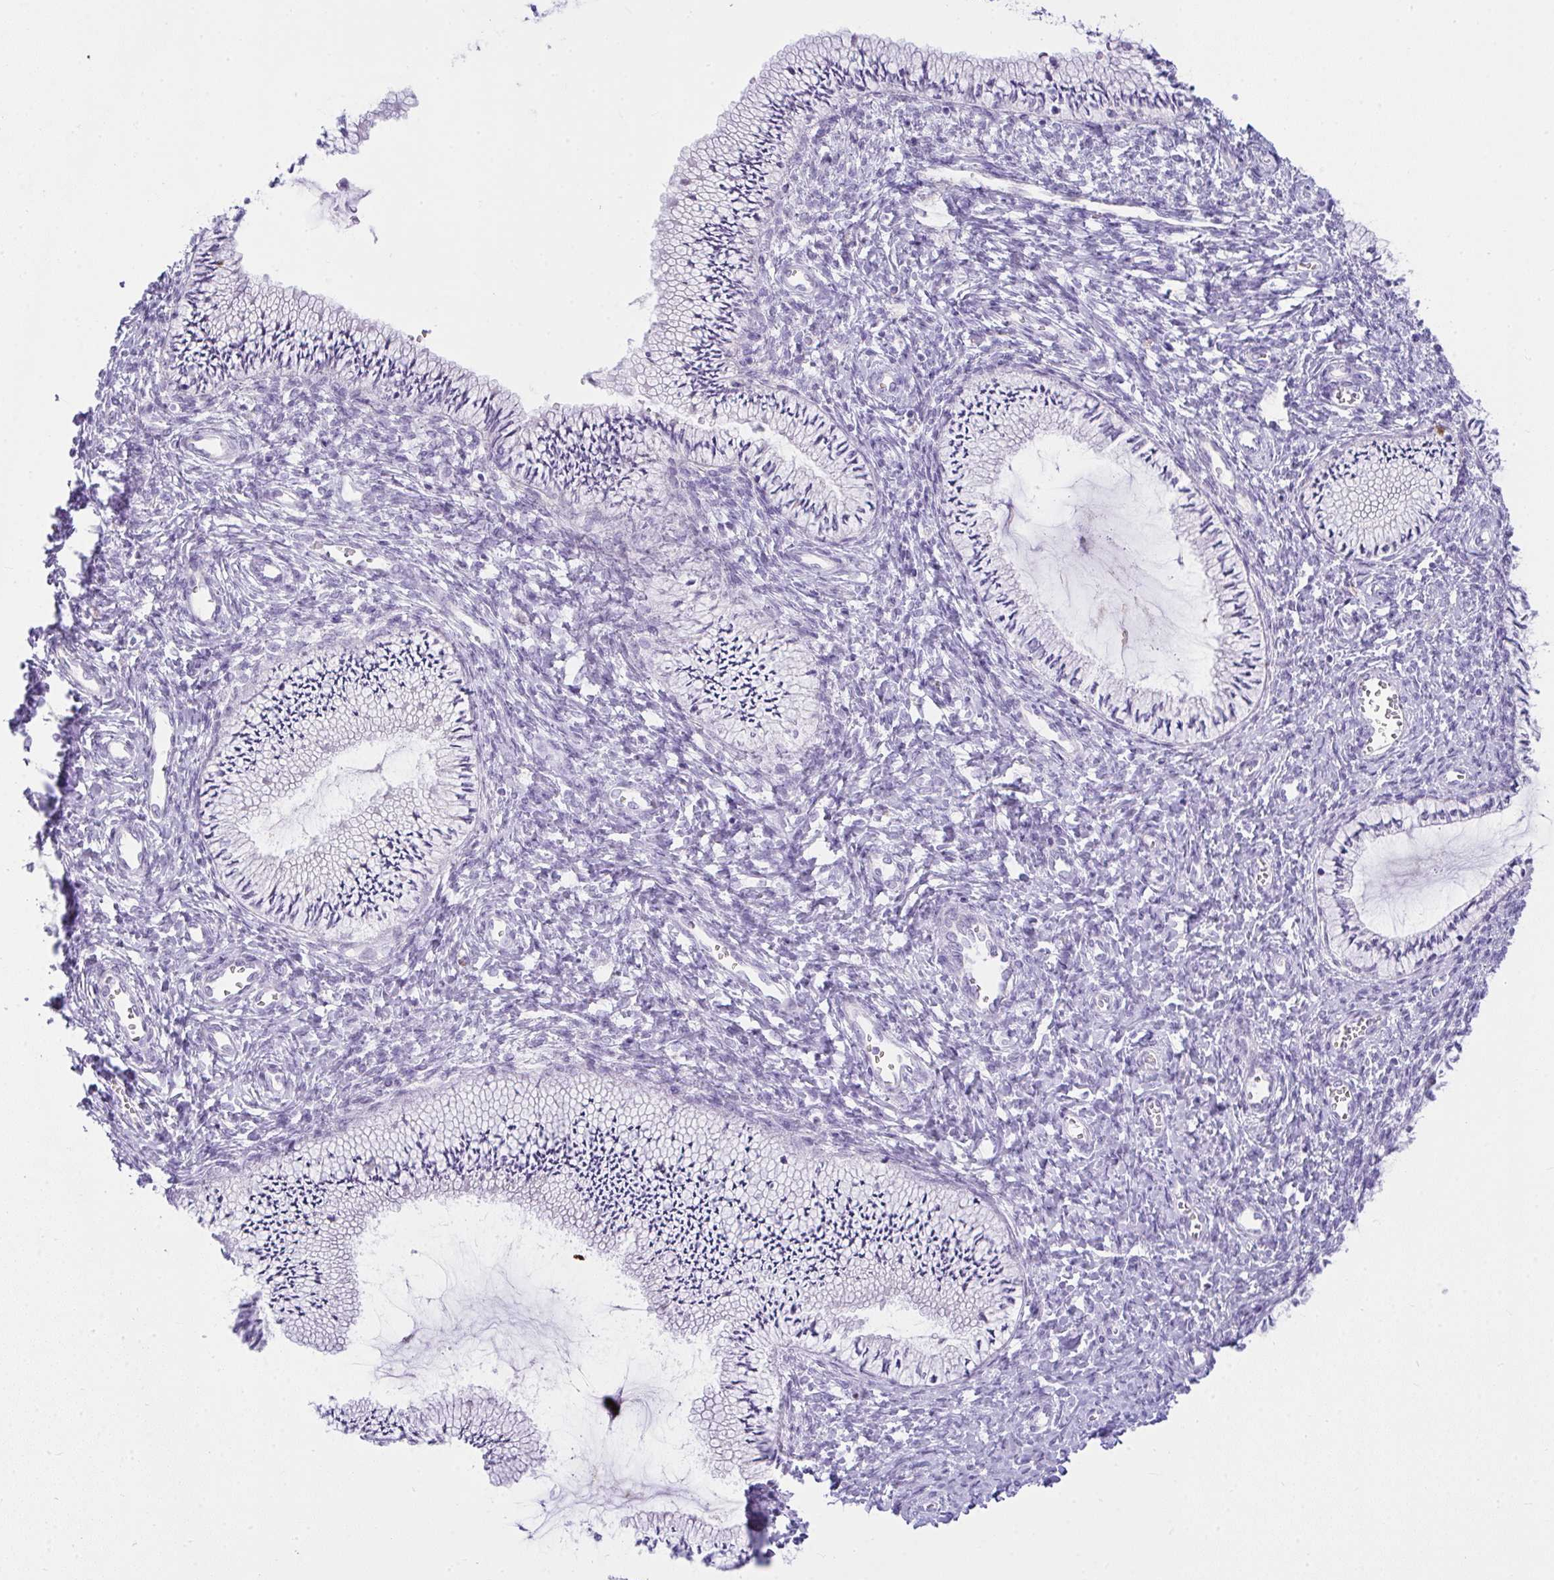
{"staining": {"intensity": "negative", "quantity": "none", "location": "none"}, "tissue": "cervix", "cell_type": "Glandular cells", "image_type": "normal", "snomed": [{"axis": "morphology", "description": "Normal tissue, NOS"}, {"axis": "topography", "description": "Cervix"}], "caption": "The immunohistochemistry (IHC) micrograph has no significant staining in glandular cells of cervix. (DAB IHC visualized using brightfield microscopy, high magnification).", "gene": "RASL10A", "patient": {"sex": "female", "age": 24}}